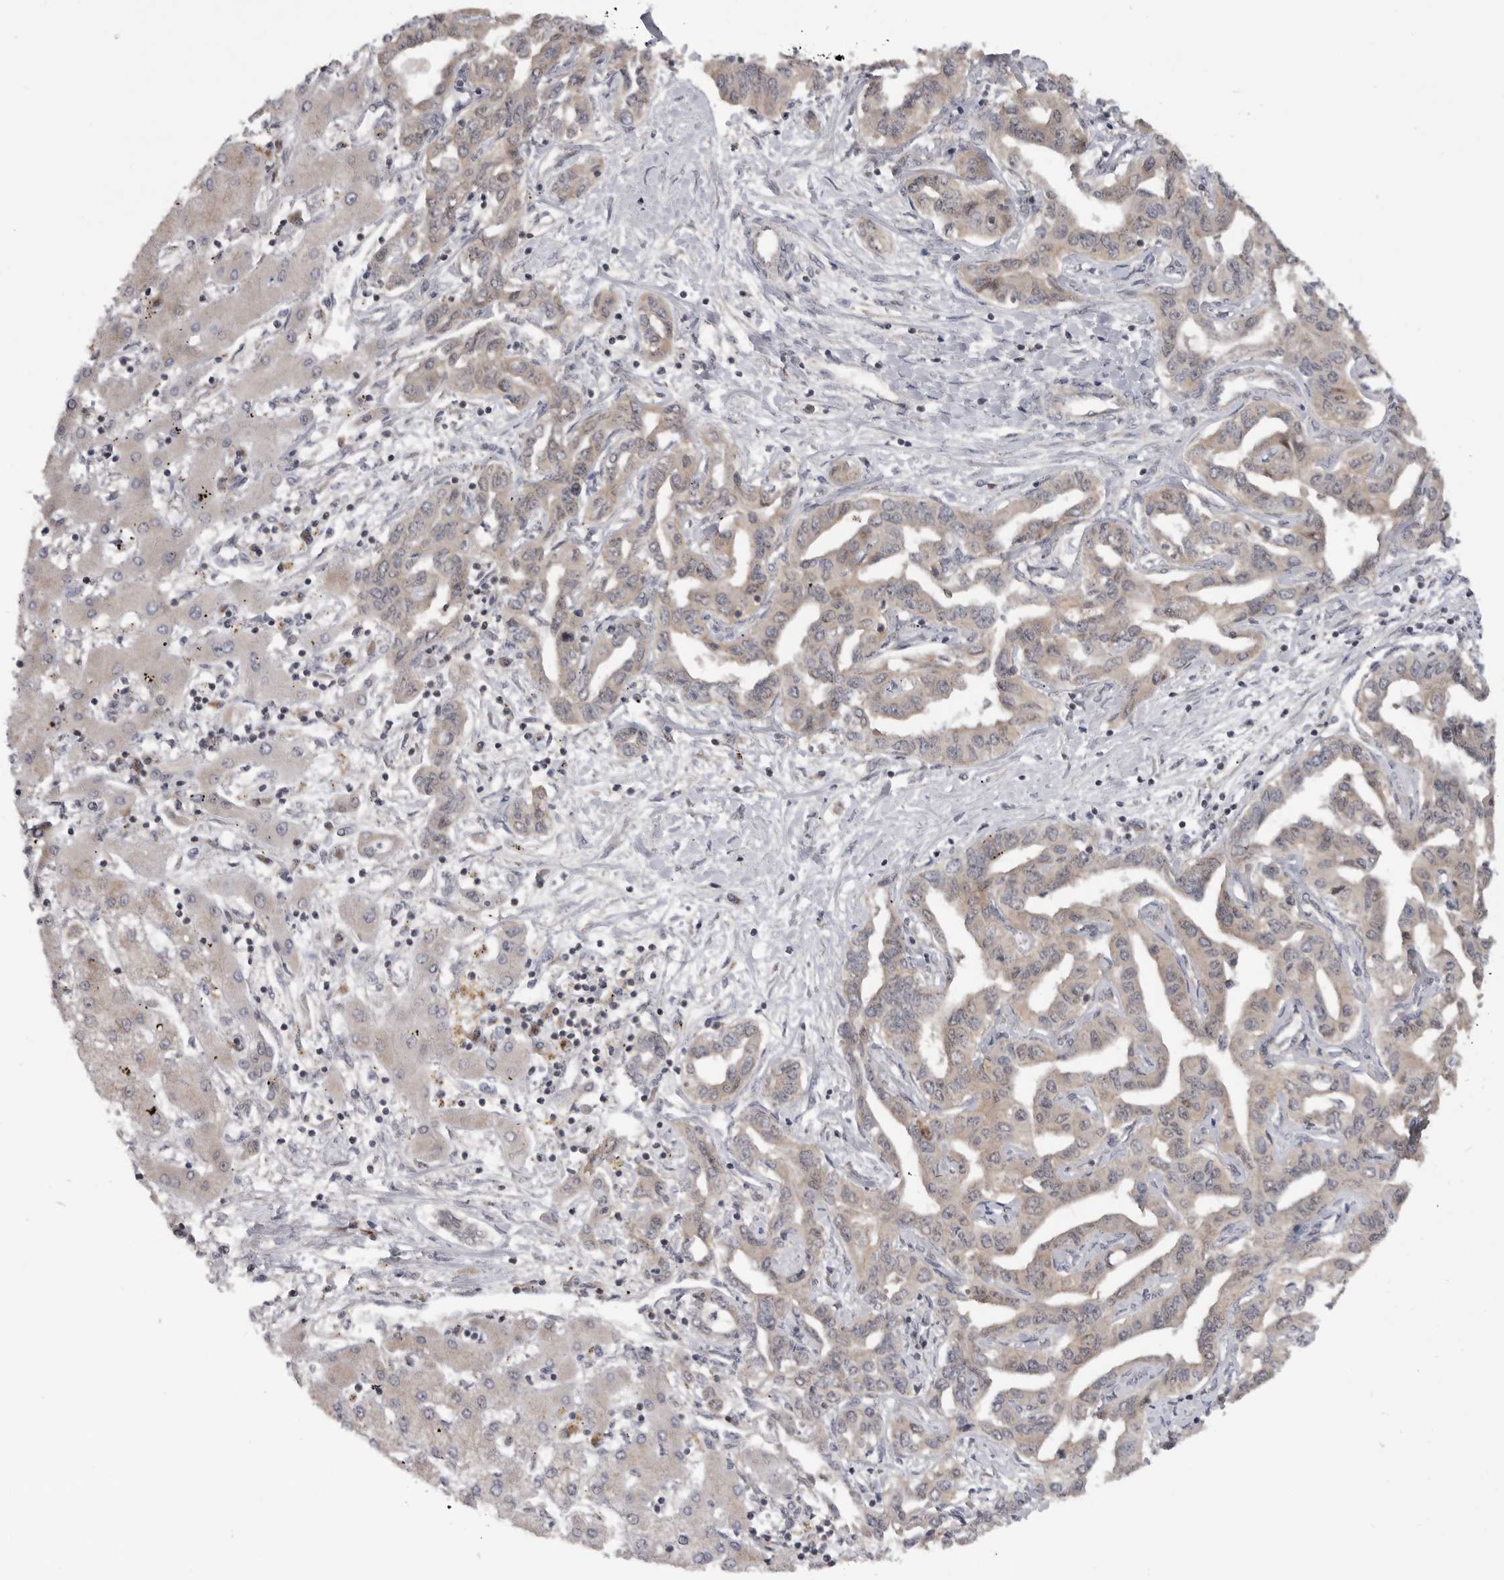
{"staining": {"intensity": "weak", "quantity": "25%-75%", "location": "cytoplasmic/membranous"}, "tissue": "liver cancer", "cell_type": "Tumor cells", "image_type": "cancer", "snomed": [{"axis": "morphology", "description": "Cholangiocarcinoma"}, {"axis": "topography", "description": "Liver"}], "caption": "About 25%-75% of tumor cells in liver cancer display weak cytoplasmic/membranous protein positivity as visualized by brown immunohistochemical staining.", "gene": "MAPK13", "patient": {"sex": "male", "age": 59}}